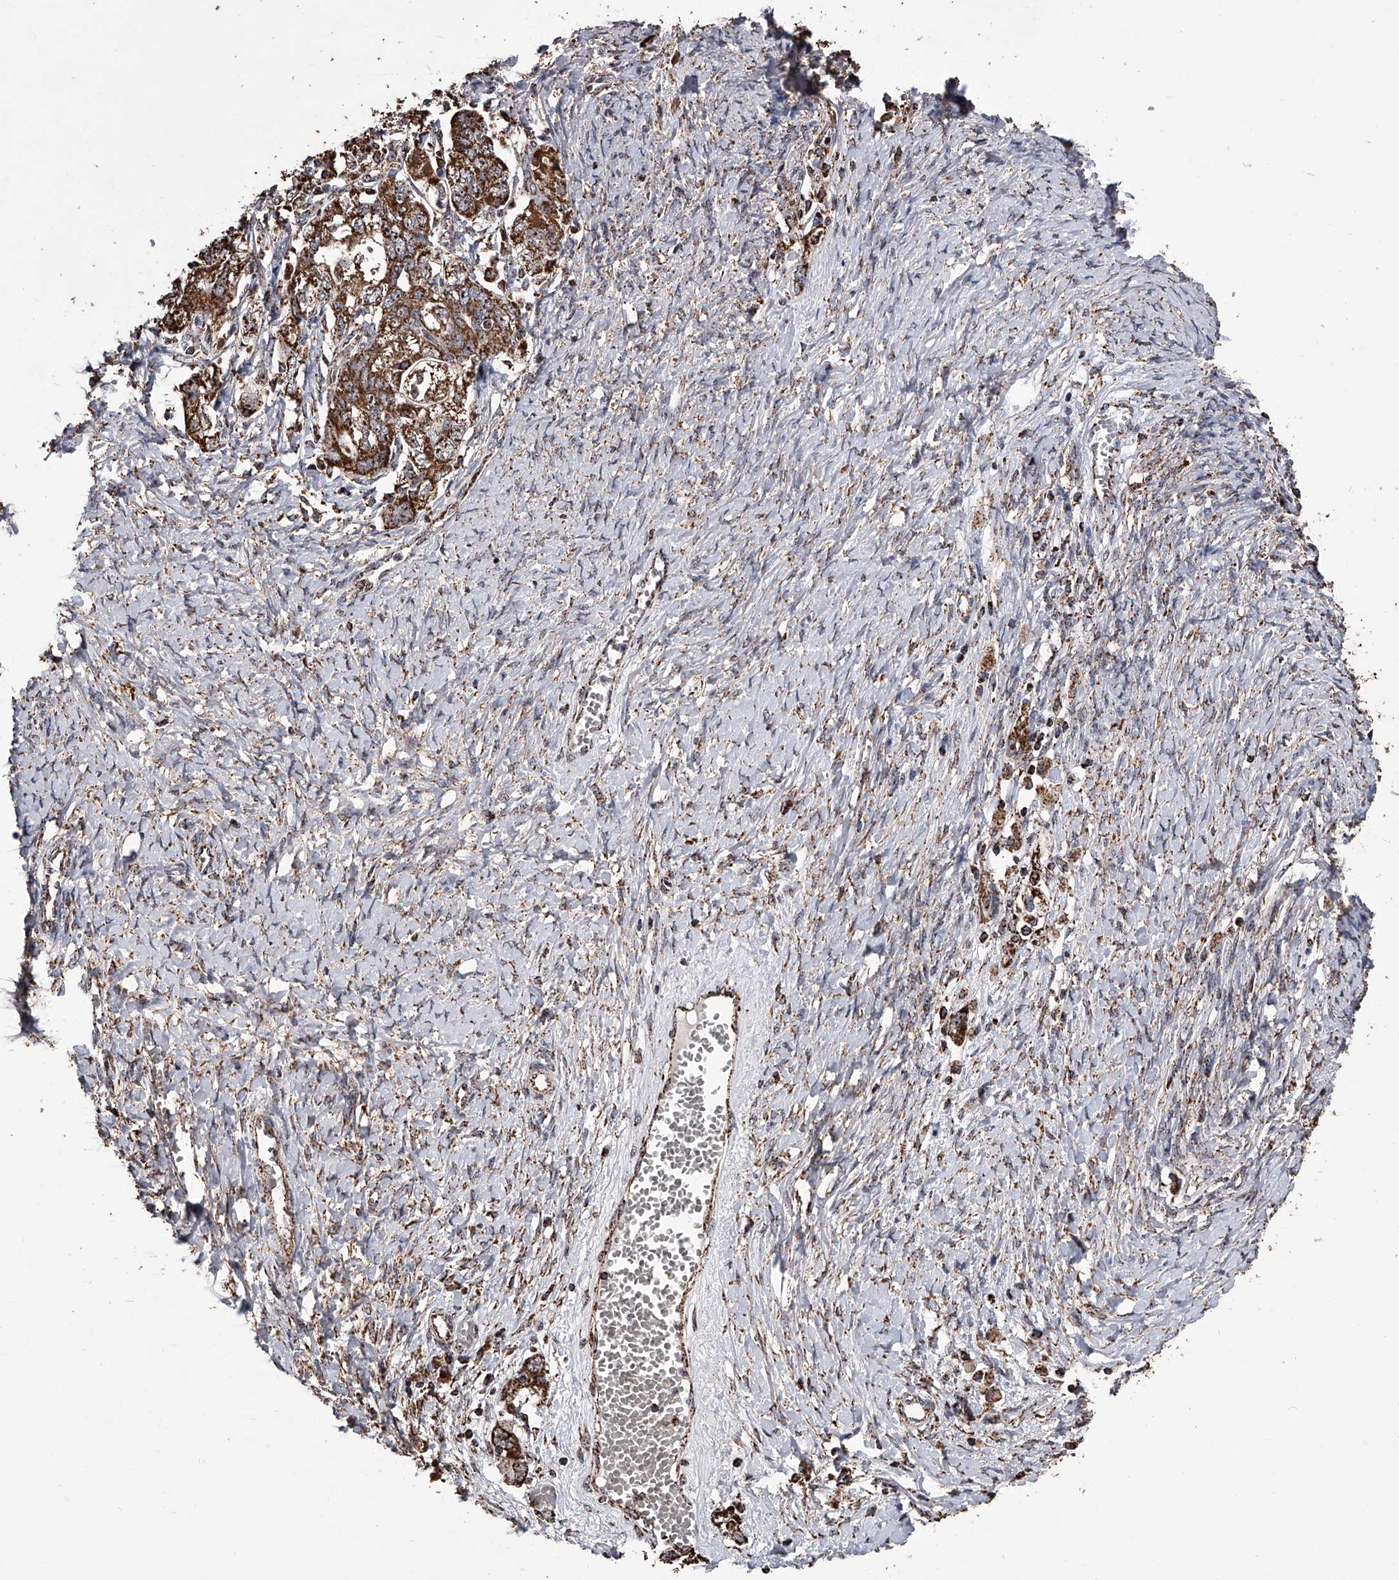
{"staining": {"intensity": "strong", "quantity": ">75%", "location": "cytoplasmic/membranous"}, "tissue": "ovarian cancer", "cell_type": "Tumor cells", "image_type": "cancer", "snomed": [{"axis": "morphology", "description": "Carcinoma, NOS"}, {"axis": "morphology", "description": "Cystadenocarcinoma, serous, NOS"}, {"axis": "topography", "description": "Ovary"}], "caption": "A high-resolution histopathology image shows immunohistochemistry staining of ovarian cancer, which demonstrates strong cytoplasmic/membranous staining in approximately >75% of tumor cells. (DAB IHC, brown staining for protein, blue staining for nuclei).", "gene": "SMPDL3A", "patient": {"sex": "female", "age": 69}}